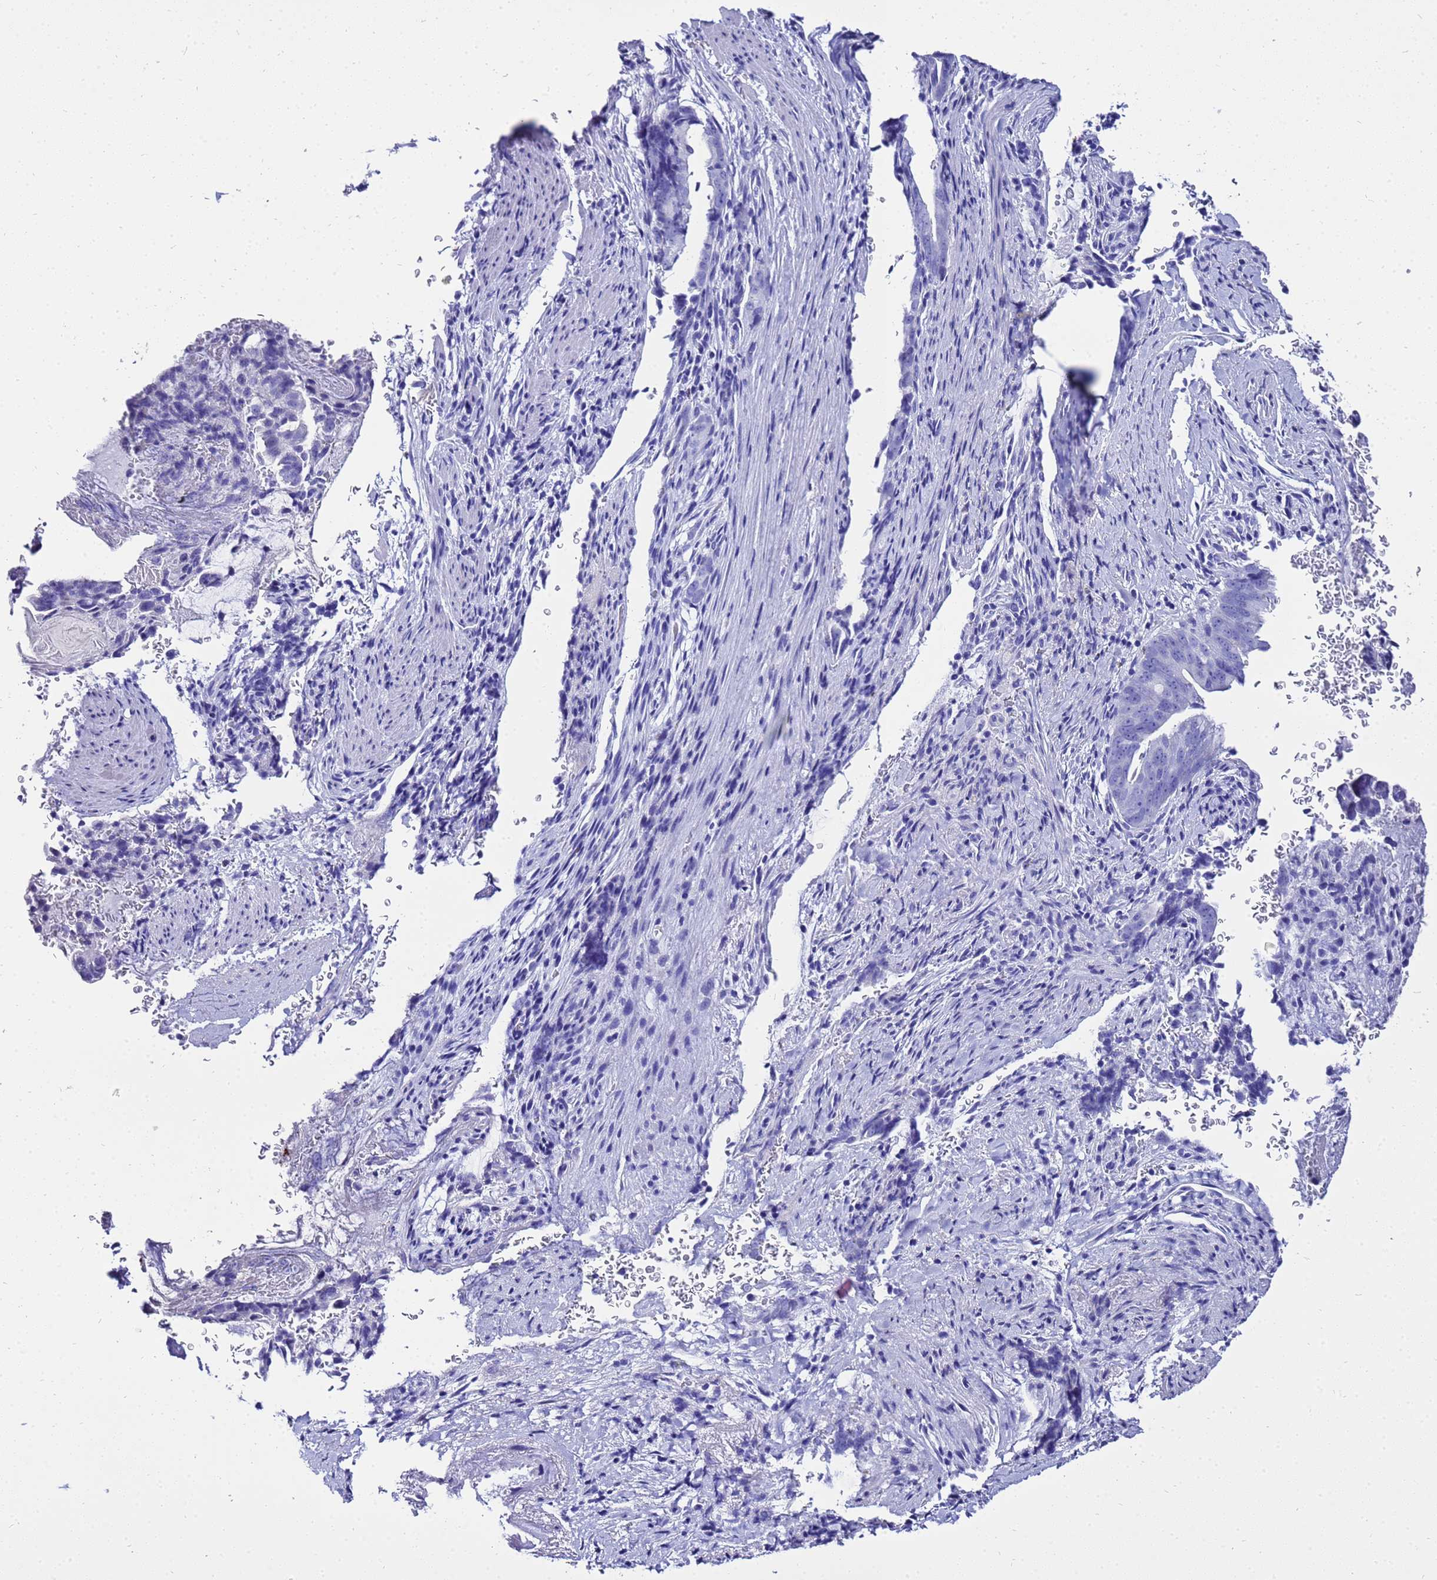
{"staining": {"intensity": "negative", "quantity": "none", "location": "none"}, "tissue": "pancreatic cancer", "cell_type": "Tumor cells", "image_type": "cancer", "snomed": [{"axis": "morphology", "description": "Adenocarcinoma, NOS"}, {"axis": "topography", "description": "Pancreas"}], "caption": "This is an immunohistochemistry histopathology image of human pancreatic cancer (adenocarcinoma). There is no staining in tumor cells.", "gene": "LIPF", "patient": {"sex": "female", "age": 63}}